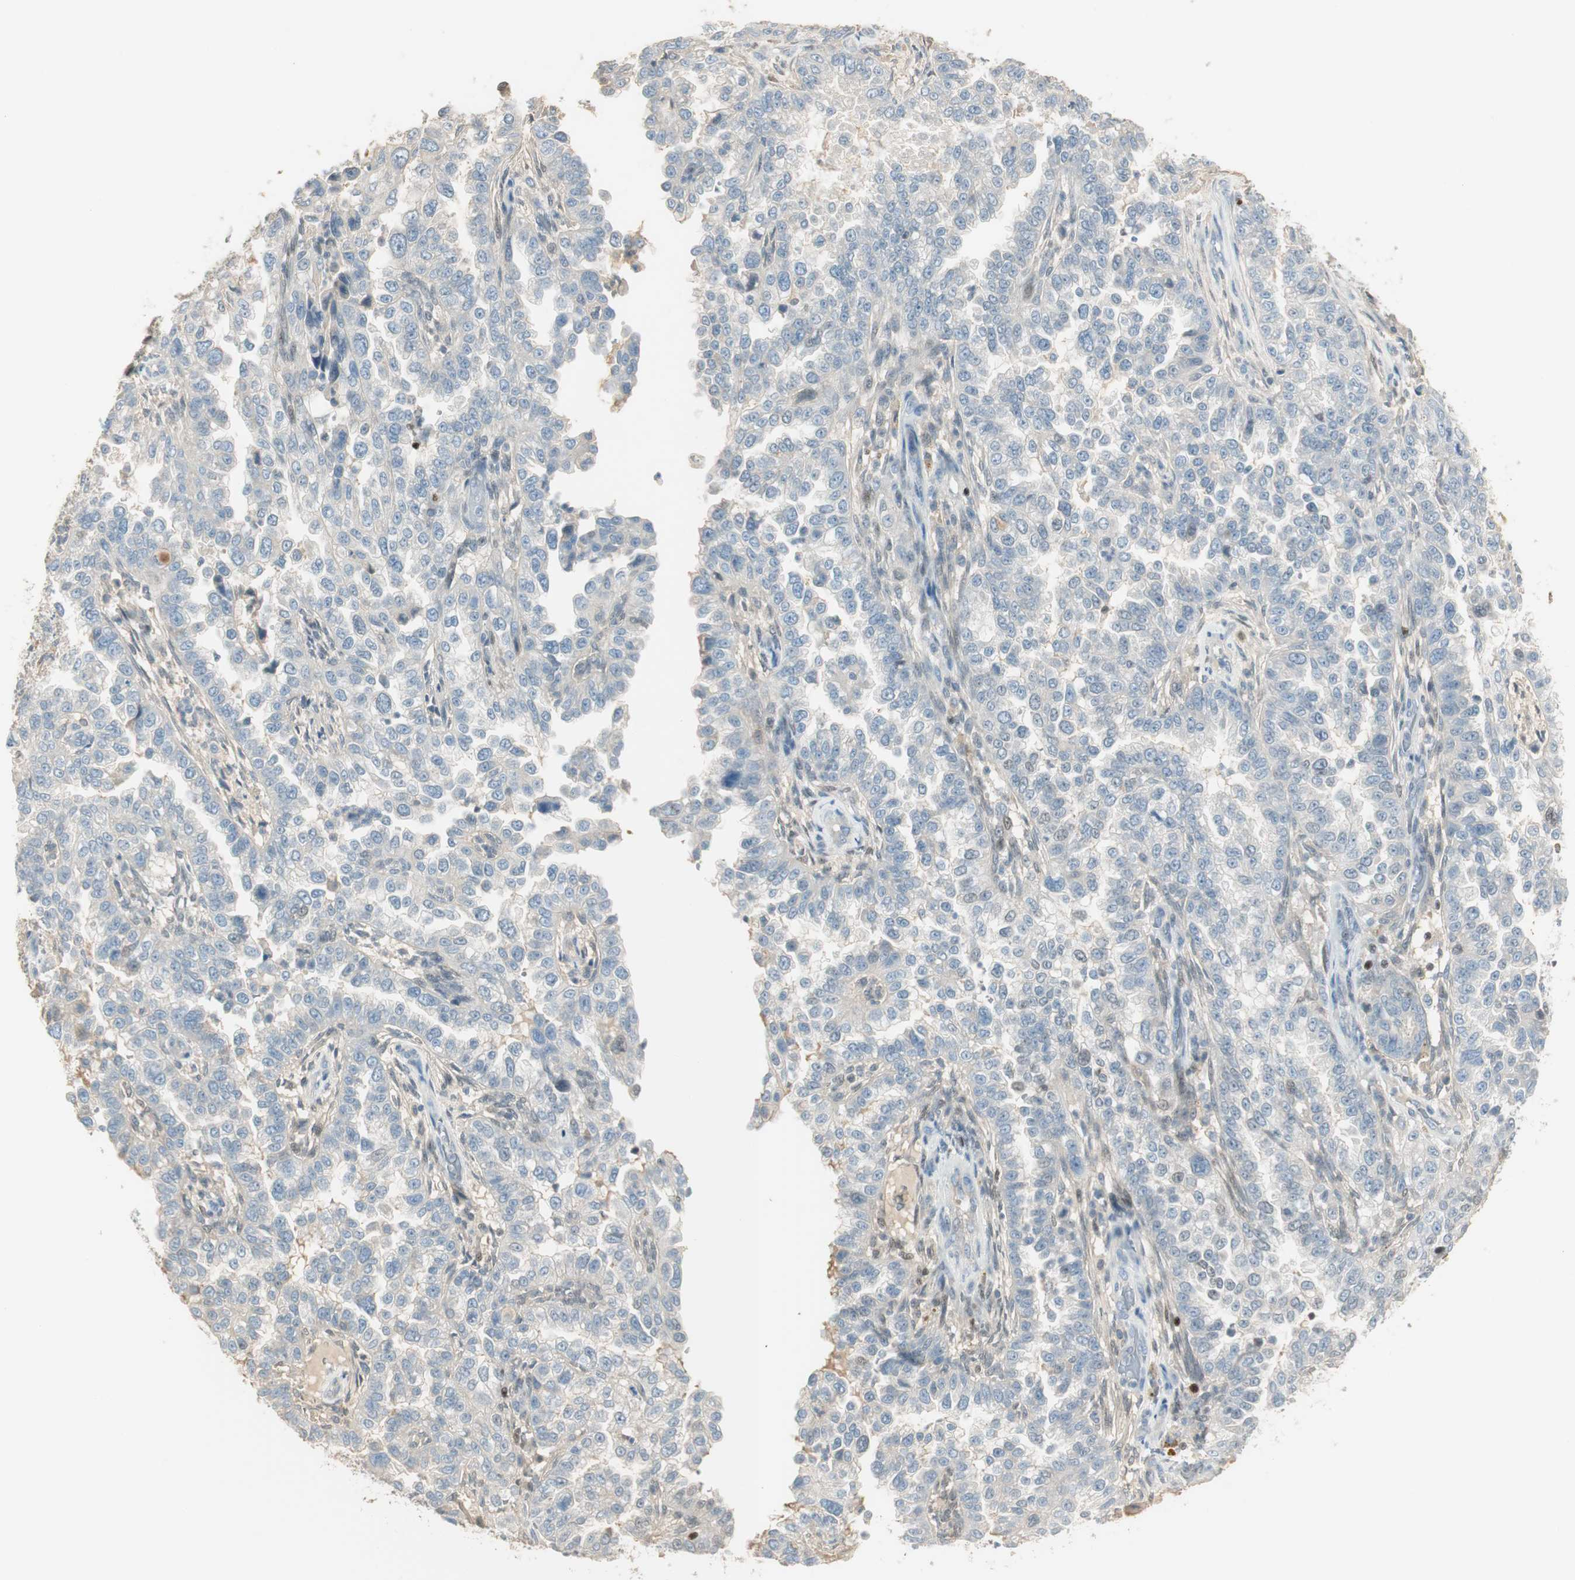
{"staining": {"intensity": "weak", "quantity": "<25%", "location": "cytoplasmic/membranous"}, "tissue": "endometrial cancer", "cell_type": "Tumor cells", "image_type": "cancer", "snomed": [{"axis": "morphology", "description": "Adenocarcinoma, NOS"}, {"axis": "topography", "description": "Endometrium"}], "caption": "Tumor cells are negative for protein expression in human endometrial cancer (adenocarcinoma).", "gene": "RUNX2", "patient": {"sex": "female", "age": 85}}